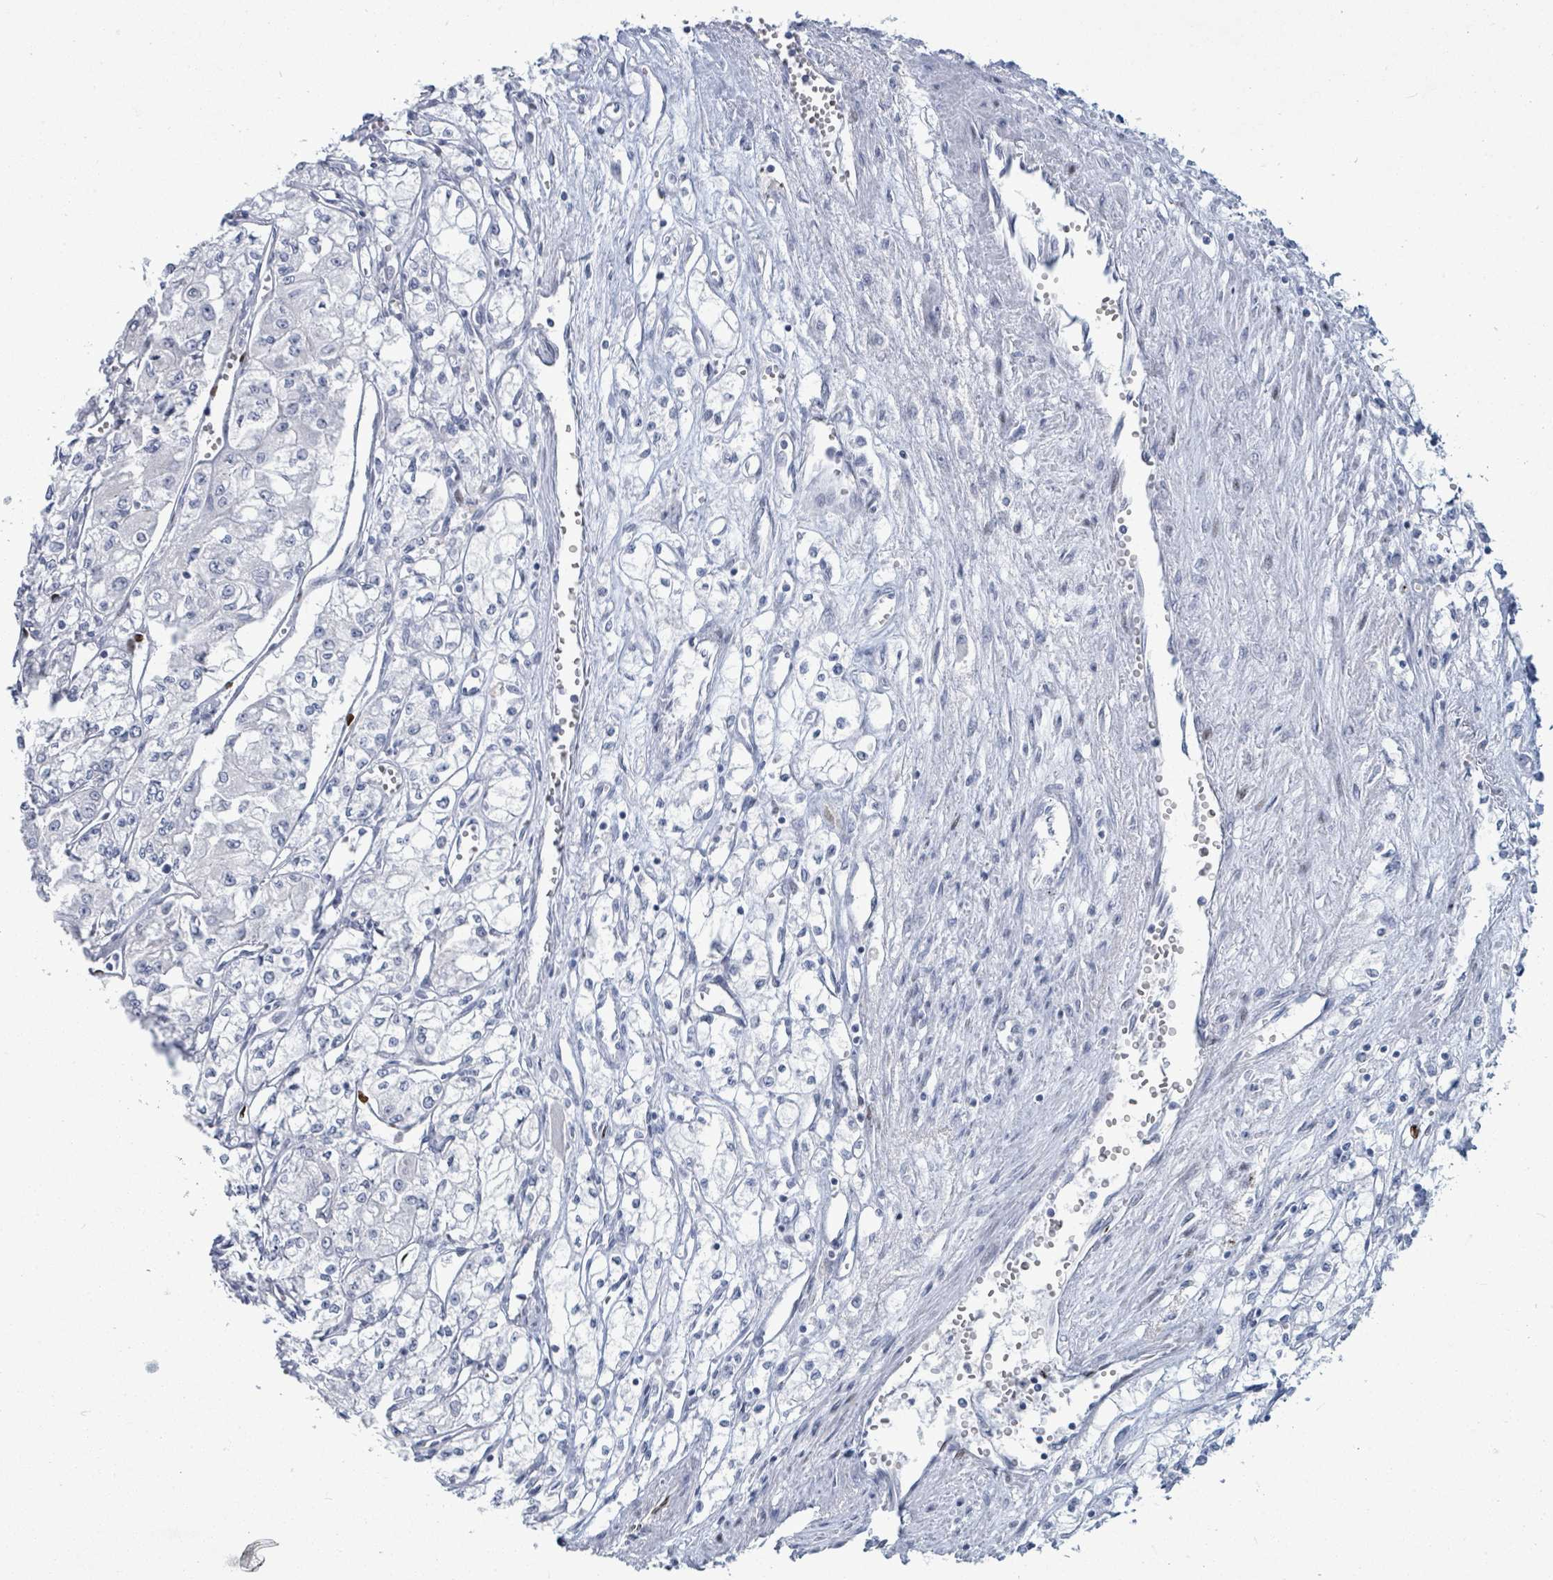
{"staining": {"intensity": "negative", "quantity": "none", "location": "none"}, "tissue": "renal cancer", "cell_type": "Tumor cells", "image_type": "cancer", "snomed": [{"axis": "morphology", "description": "Adenocarcinoma, NOS"}, {"axis": "topography", "description": "Kidney"}], "caption": "Immunohistochemistry photomicrograph of human renal cancer stained for a protein (brown), which displays no positivity in tumor cells.", "gene": "MALL", "patient": {"sex": "male", "age": 59}}